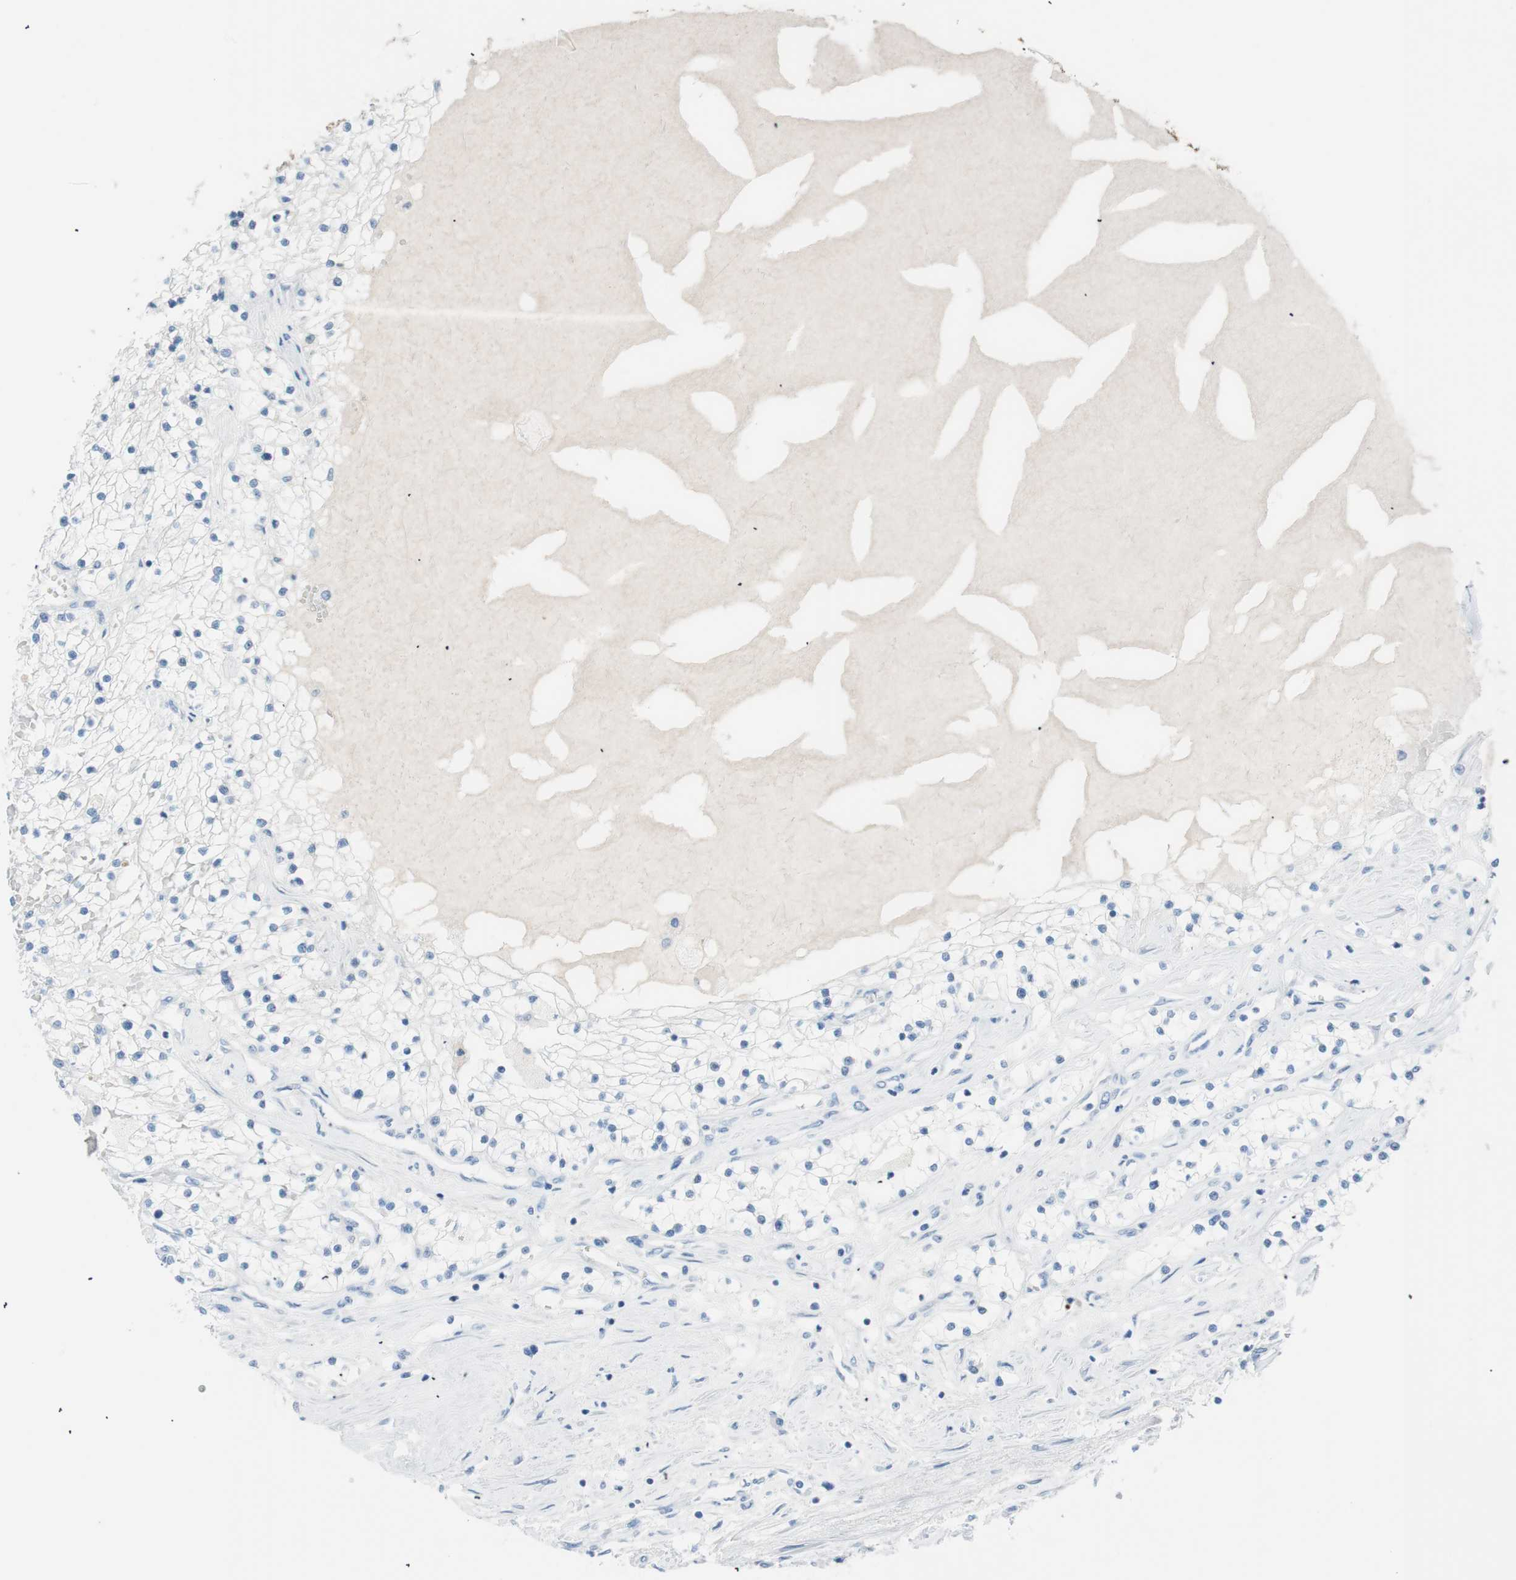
{"staining": {"intensity": "negative", "quantity": "none", "location": "none"}, "tissue": "renal cancer", "cell_type": "Tumor cells", "image_type": "cancer", "snomed": [{"axis": "morphology", "description": "Adenocarcinoma, NOS"}, {"axis": "topography", "description": "Kidney"}], "caption": "This is a photomicrograph of IHC staining of adenocarcinoma (renal), which shows no expression in tumor cells.", "gene": "TNFRSF13C", "patient": {"sex": "male", "age": 68}}